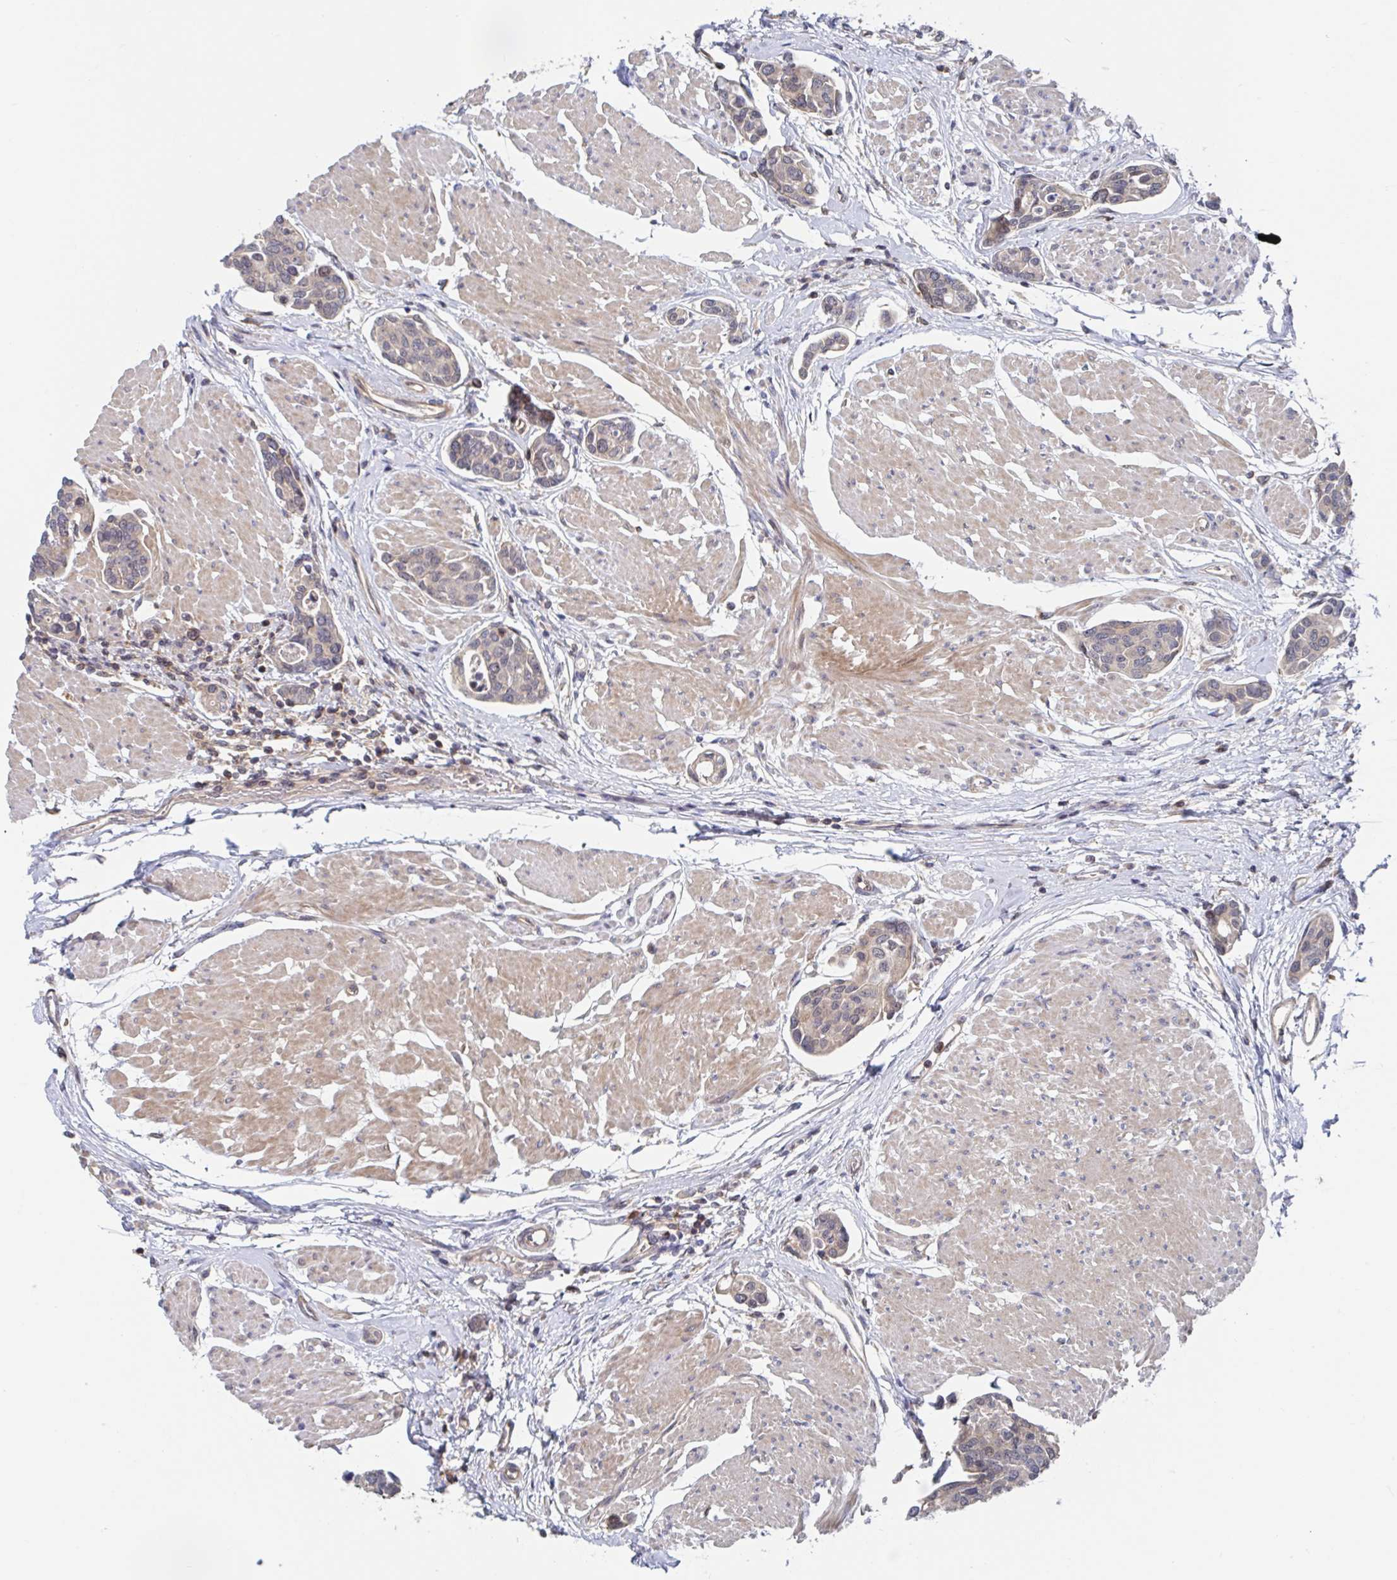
{"staining": {"intensity": "weak", "quantity": "<25%", "location": "cytoplasmic/membranous"}, "tissue": "urothelial cancer", "cell_type": "Tumor cells", "image_type": "cancer", "snomed": [{"axis": "morphology", "description": "Urothelial carcinoma, High grade"}, {"axis": "topography", "description": "Urinary bladder"}], "caption": "The histopathology image exhibits no staining of tumor cells in urothelial carcinoma (high-grade).", "gene": "DHRS12", "patient": {"sex": "male", "age": 78}}